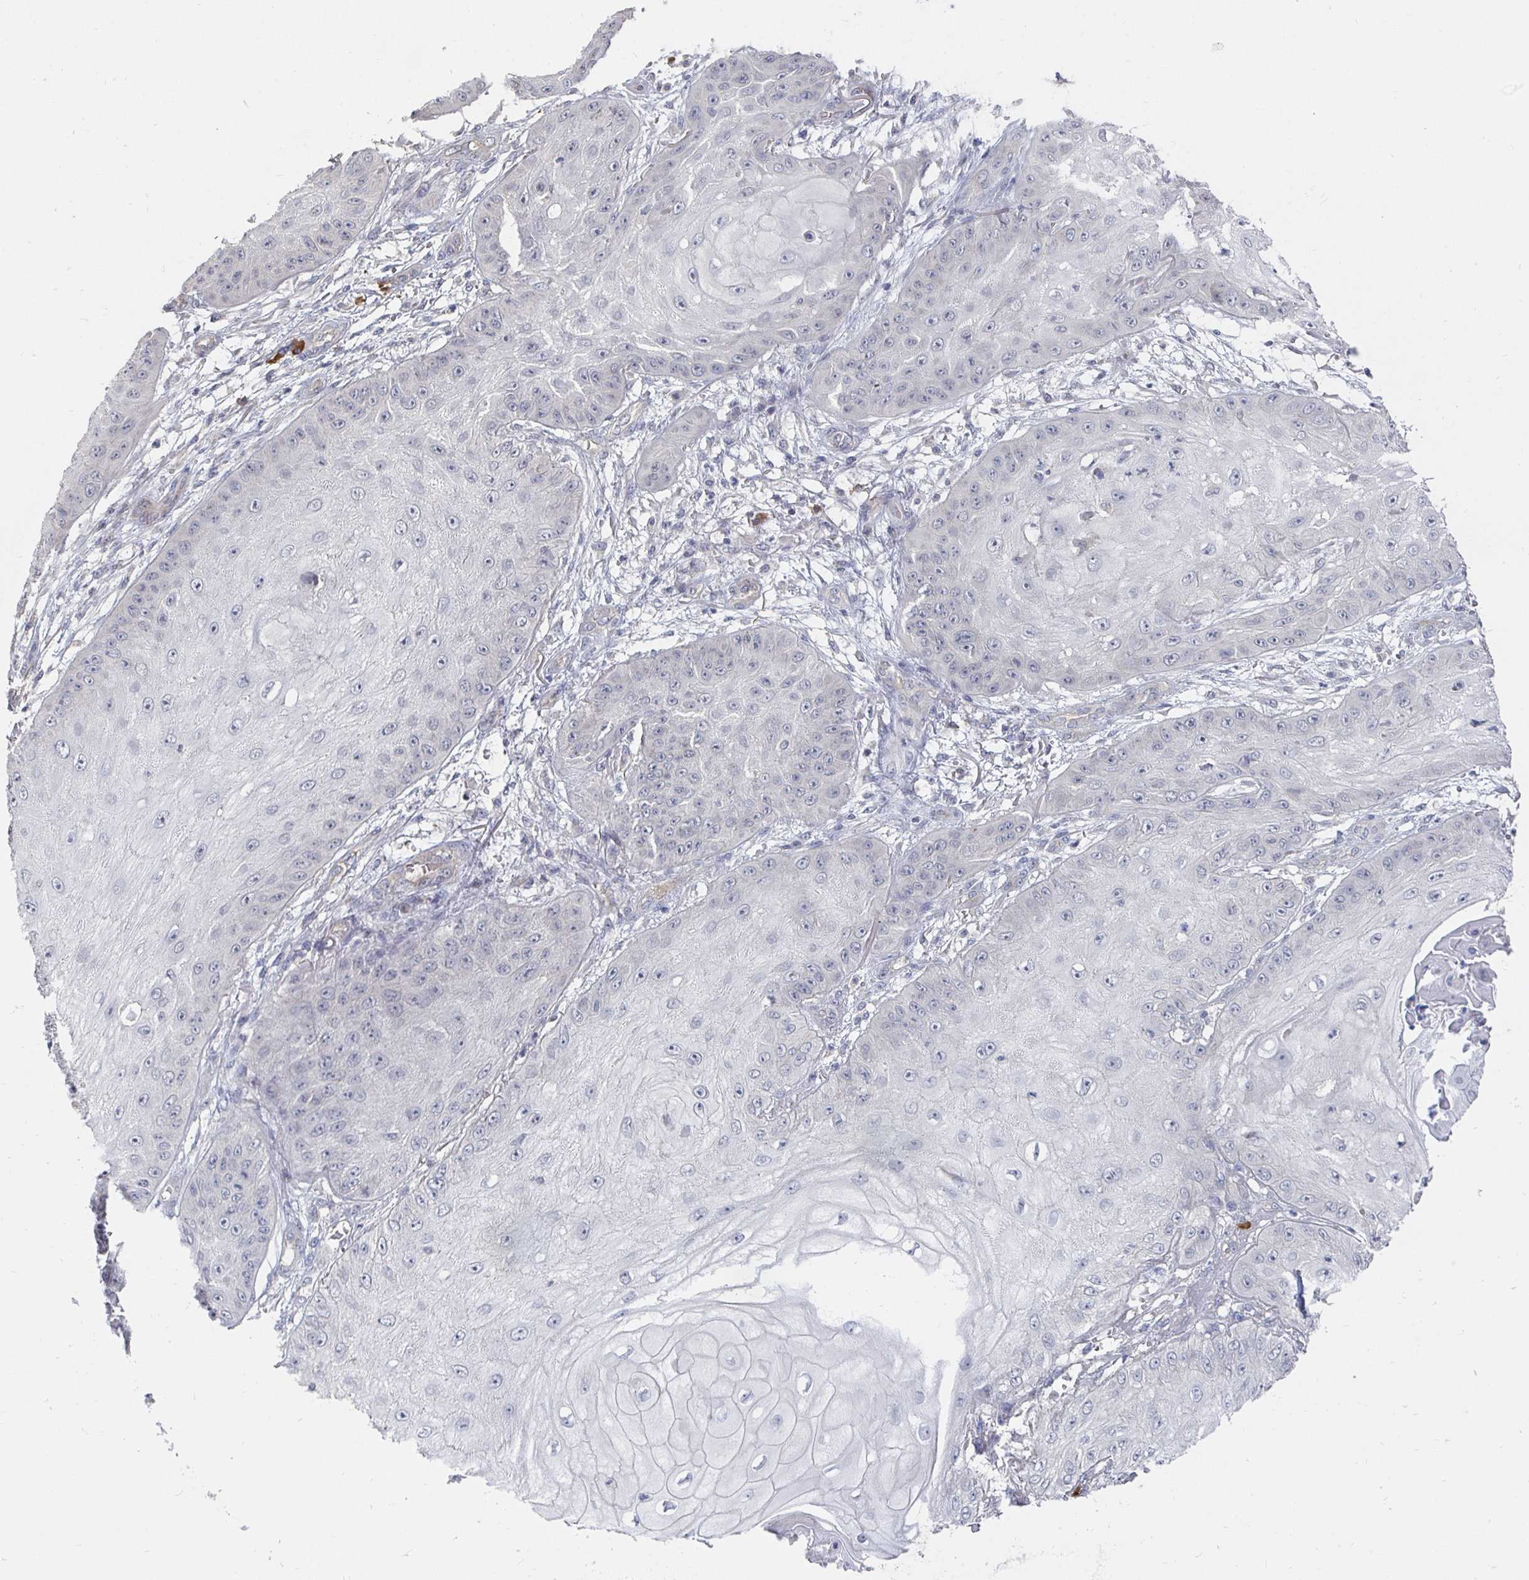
{"staining": {"intensity": "negative", "quantity": "none", "location": "none"}, "tissue": "skin cancer", "cell_type": "Tumor cells", "image_type": "cancer", "snomed": [{"axis": "morphology", "description": "Squamous cell carcinoma, NOS"}, {"axis": "topography", "description": "Skin"}], "caption": "Tumor cells are negative for protein expression in human skin squamous cell carcinoma. (DAB (3,3'-diaminobenzidine) immunohistochemistry with hematoxylin counter stain).", "gene": "MEIS1", "patient": {"sex": "male", "age": 70}}